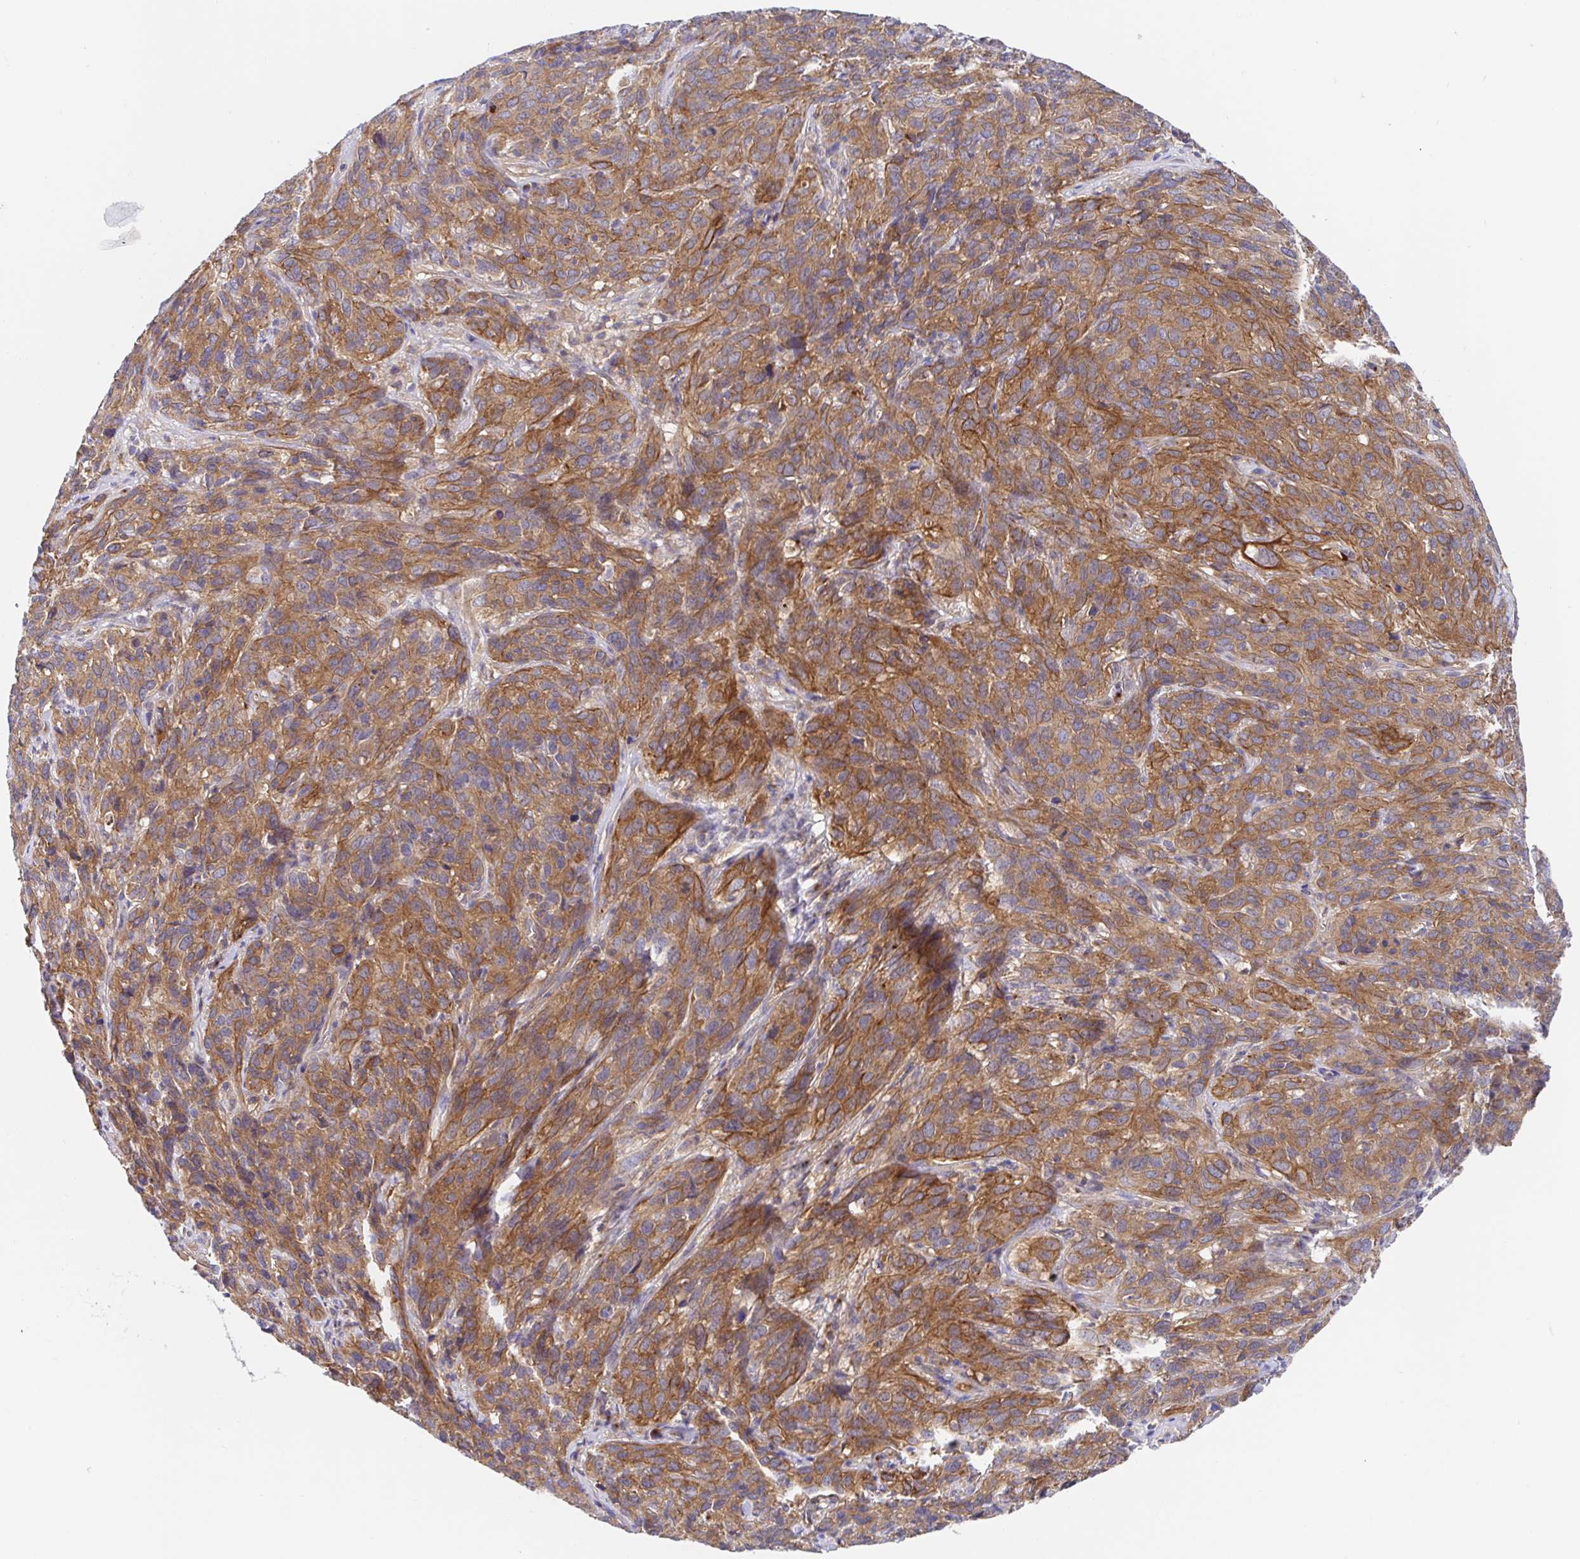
{"staining": {"intensity": "moderate", "quantity": ">75%", "location": "cytoplasmic/membranous"}, "tissue": "cervical cancer", "cell_type": "Tumor cells", "image_type": "cancer", "snomed": [{"axis": "morphology", "description": "Squamous cell carcinoma, NOS"}, {"axis": "topography", "description": "Cervix"}], "caption": "Cervical squamous cell carcinoma stained with DAB (3,3'-diaminobenzidine) immunohistochemistry (IHC) demonstrates medium levels of moderate cytoplasmic/membranous positivity in approximately >75% of tumor cells.", "gene": "GOLGA1", "patient": {"sex": "female", "age": 51}}